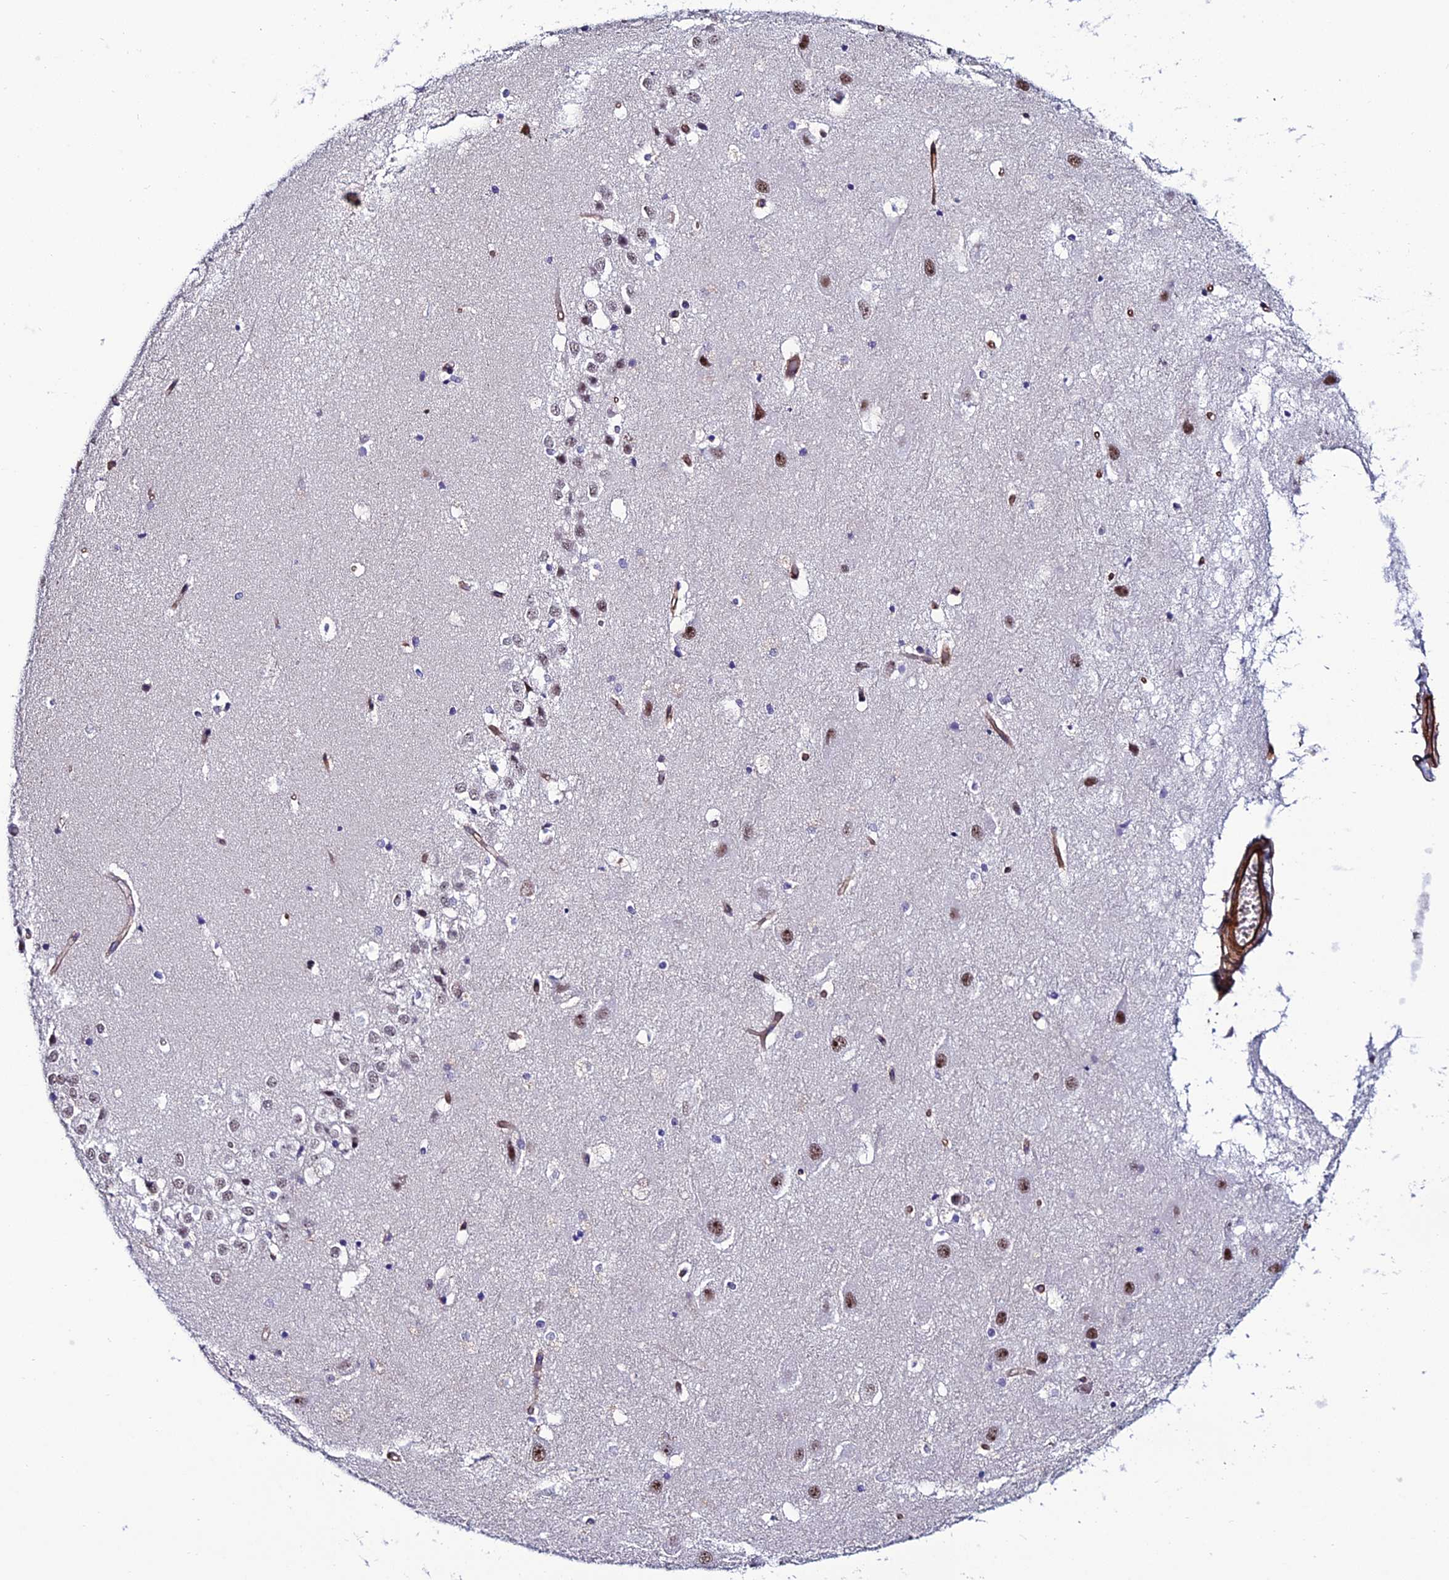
{"staining": {"intensity": "negative", "quantity": "none", "location": "none"}, "tissue": "hippocampus", "cell_type": "Glial cells", "image_type": "normal", "snomed": [{"axis": "morphology", "description": "Normal tissue, NOS"}, {"axis": "topography", "description": "Hippocampus"}], "caption": "The immunohistochemistry histopathology image has no significant positivity in glial cells of hippocampus.", "gene": "SYT15B", "patient": {"sex": "female", "age": 52}}